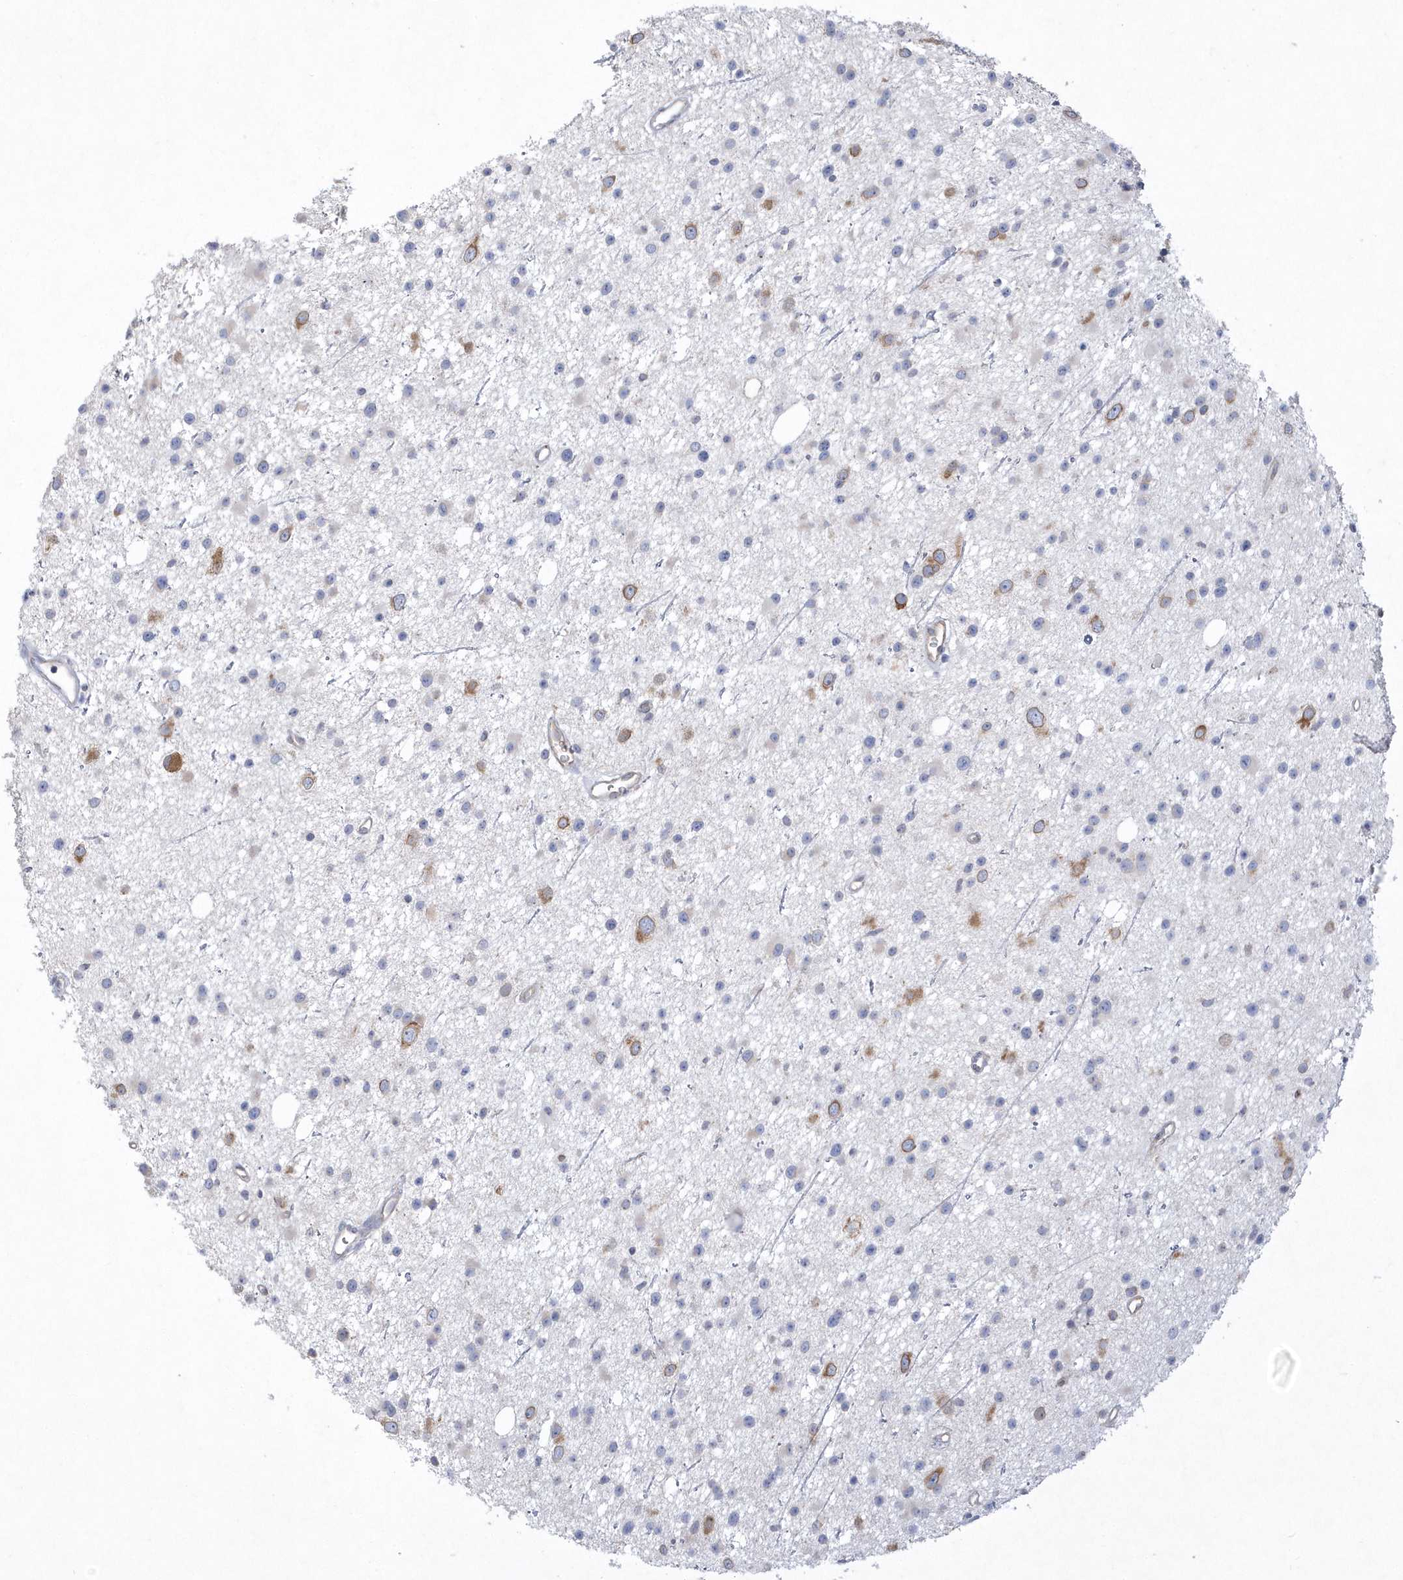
{"staining": {"intensity": "moderate", "quantity": "<25%", "location": "cytoplasmic/membranous"}, "tissue": "glioma", "cell_type": "Tumor cells", "image_type": "cancer", "snomed": [{"axis": "morphology", "description": "Glioma, malignant, Low grade"}, {"axis": "topography", "description": "Cerebral cortex"}], "caption": "About <25% of tumor cells in glioma show moderate cytoplasmic/membranous protein staining as visualized by brown immunohistochemical staining.", "gene": "DGAT1", "patient": {"sex": "female", "age": 39}}